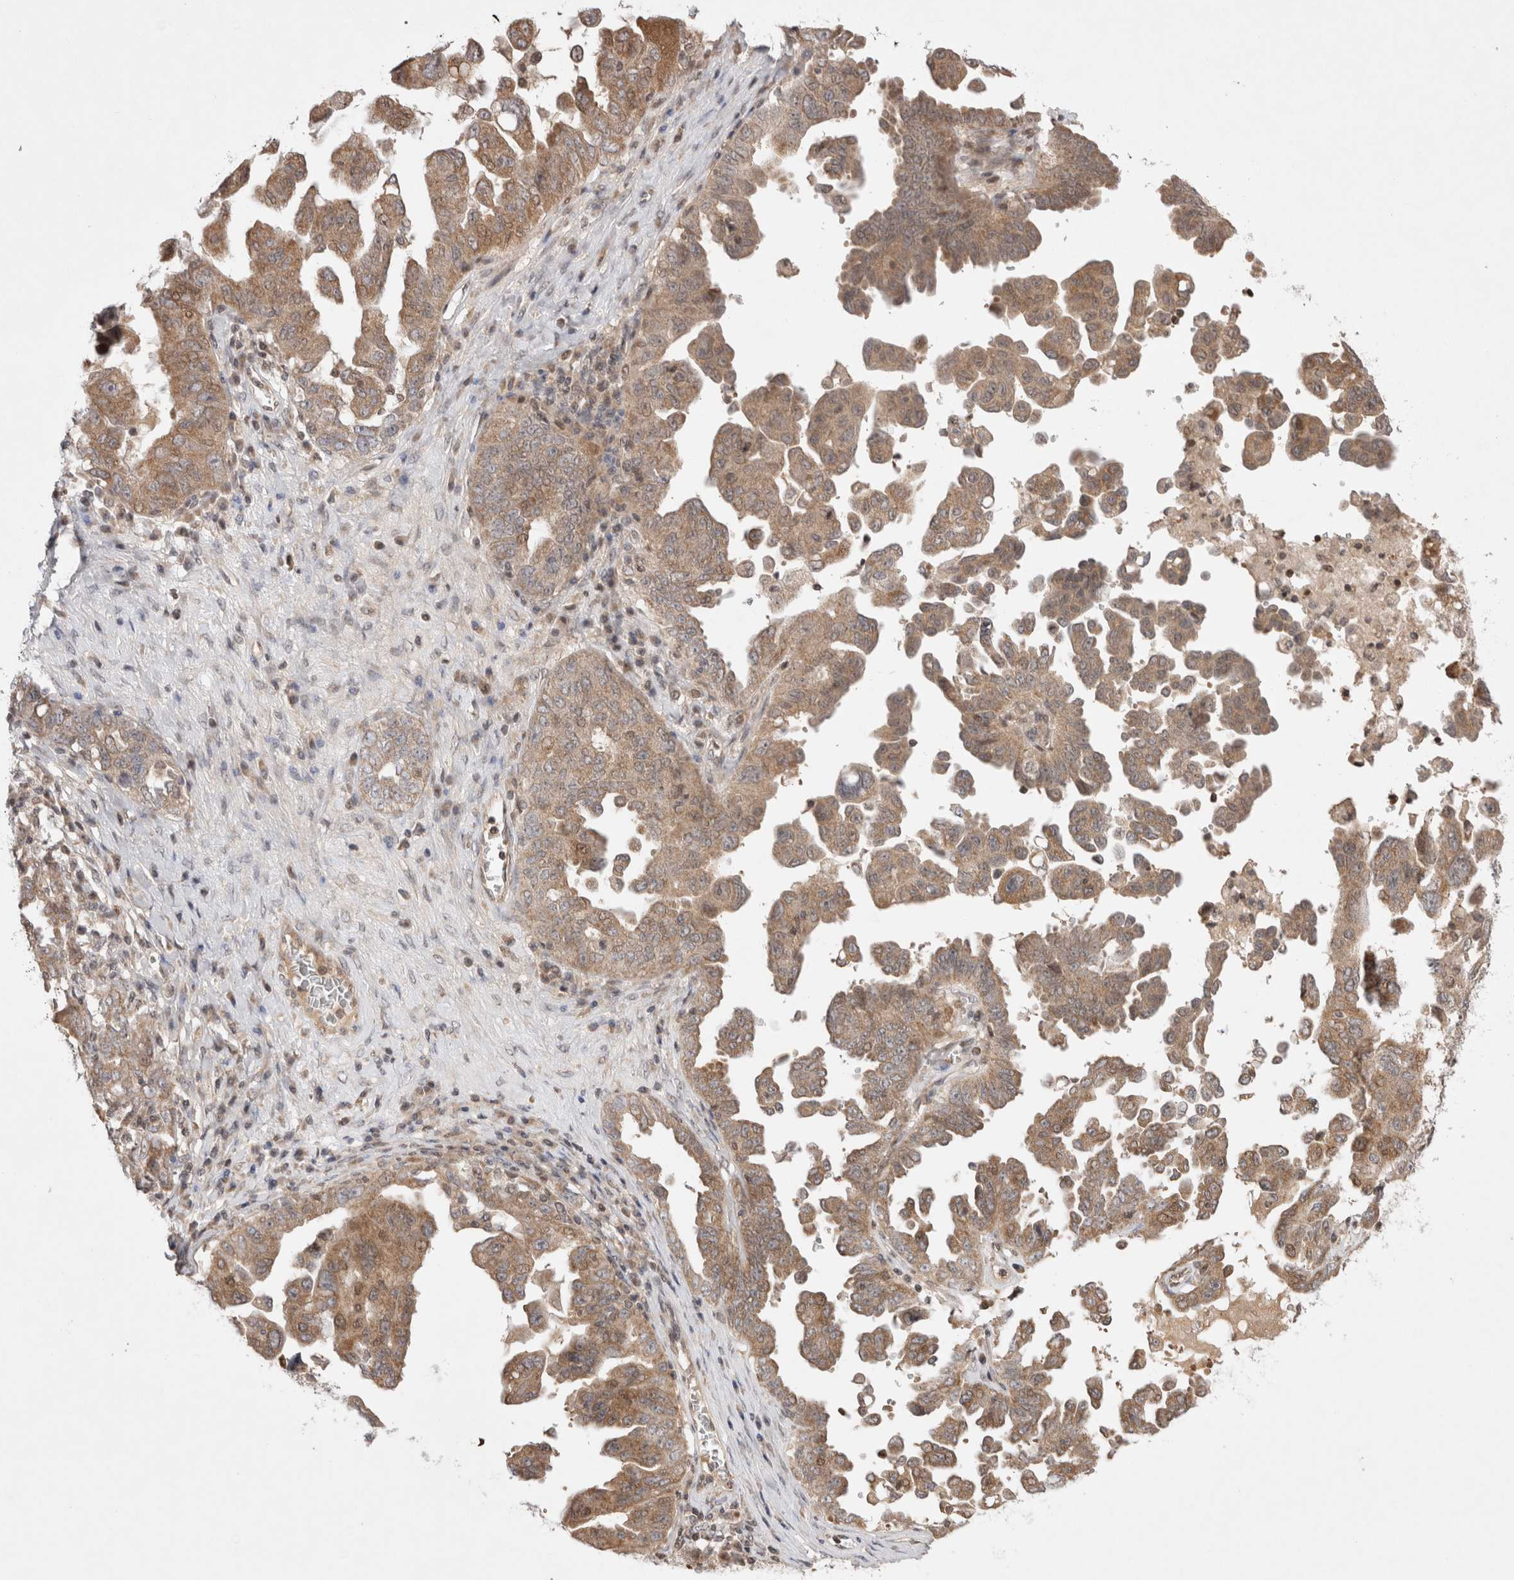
{"staining": {"intensity": "moderate", "quantity": ">75%", "location": "cytoplasmic/membranous"}, "tissue": "ovarian cancer", "cell_type": "Tumor cells", "image_type": "cancer", "snomed": [{"axis": "morphology", "description": "Carcinoma, endometroid"}, {"axis": "topography", "description": "Ovary"}], "caption": "About >75% of tumor cells in endometroid carcinoma (ovarian) demonstrate moderate cytoplasmic/membranous protein expression as visualized by brown immunohistochemical staining.", "gene": "EIF2AK1", "patient": {"sex": "female", "age": 62}}